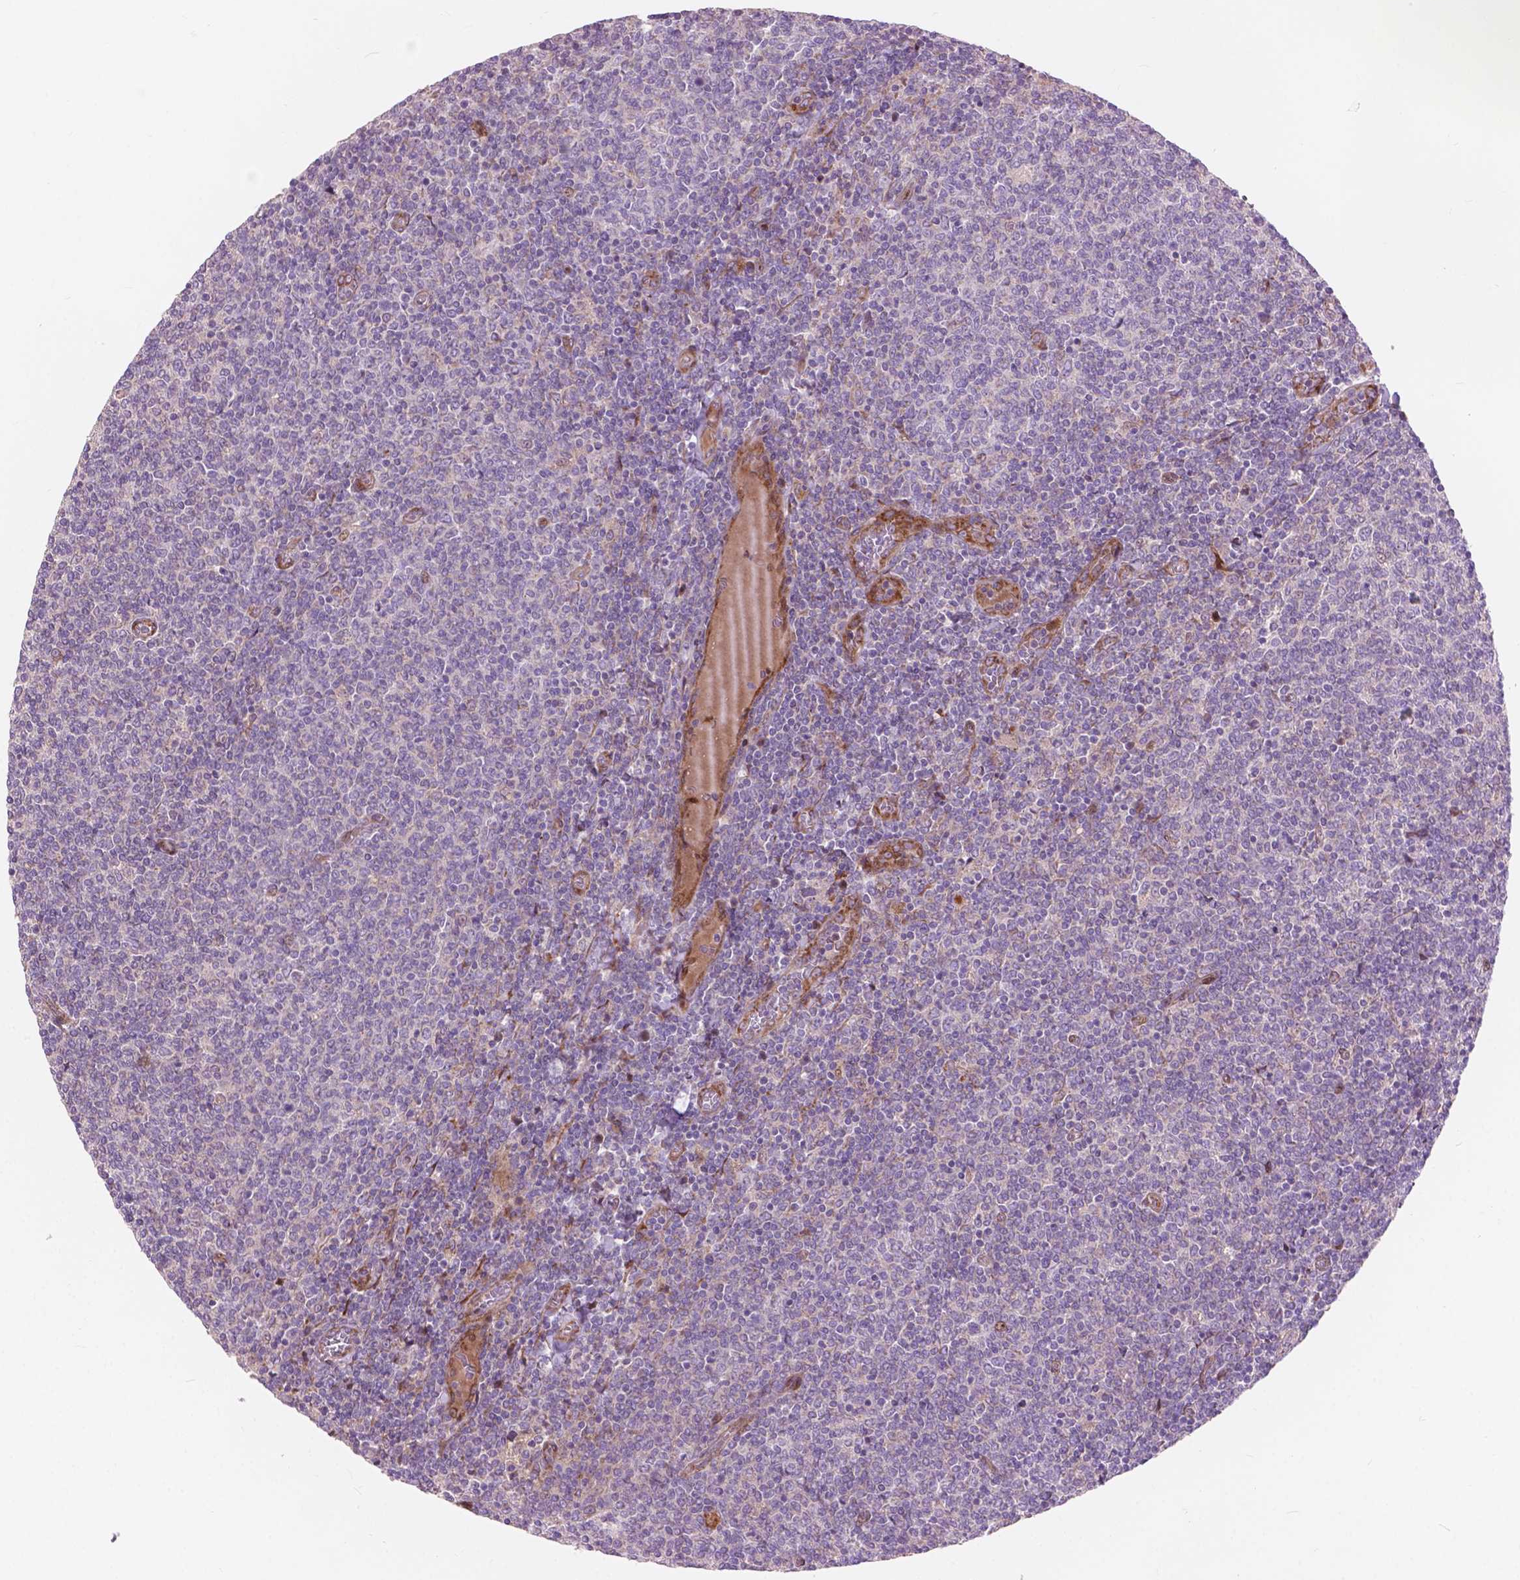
{"staining": {"intensity": "negative", "quantity": "none", "location": "none"}, "tissue": "lymphoma", "cell_type": "Tumor cells", "image_type": "cancer", "snomed": [{"axis": "morphology", "description": "Malignant lymphoma, non-Hodgkin's type, Low grade"}, {"axis": "topography", "description": "Lymph node"}], "caption": "Immunohistochemical staining of human low-grade malignant lymphoma, non-Hodgkin's type displays no significant staining in tumor cells.", "gene": "MORN1", "patient": {"sex": "male", "age": 52}}